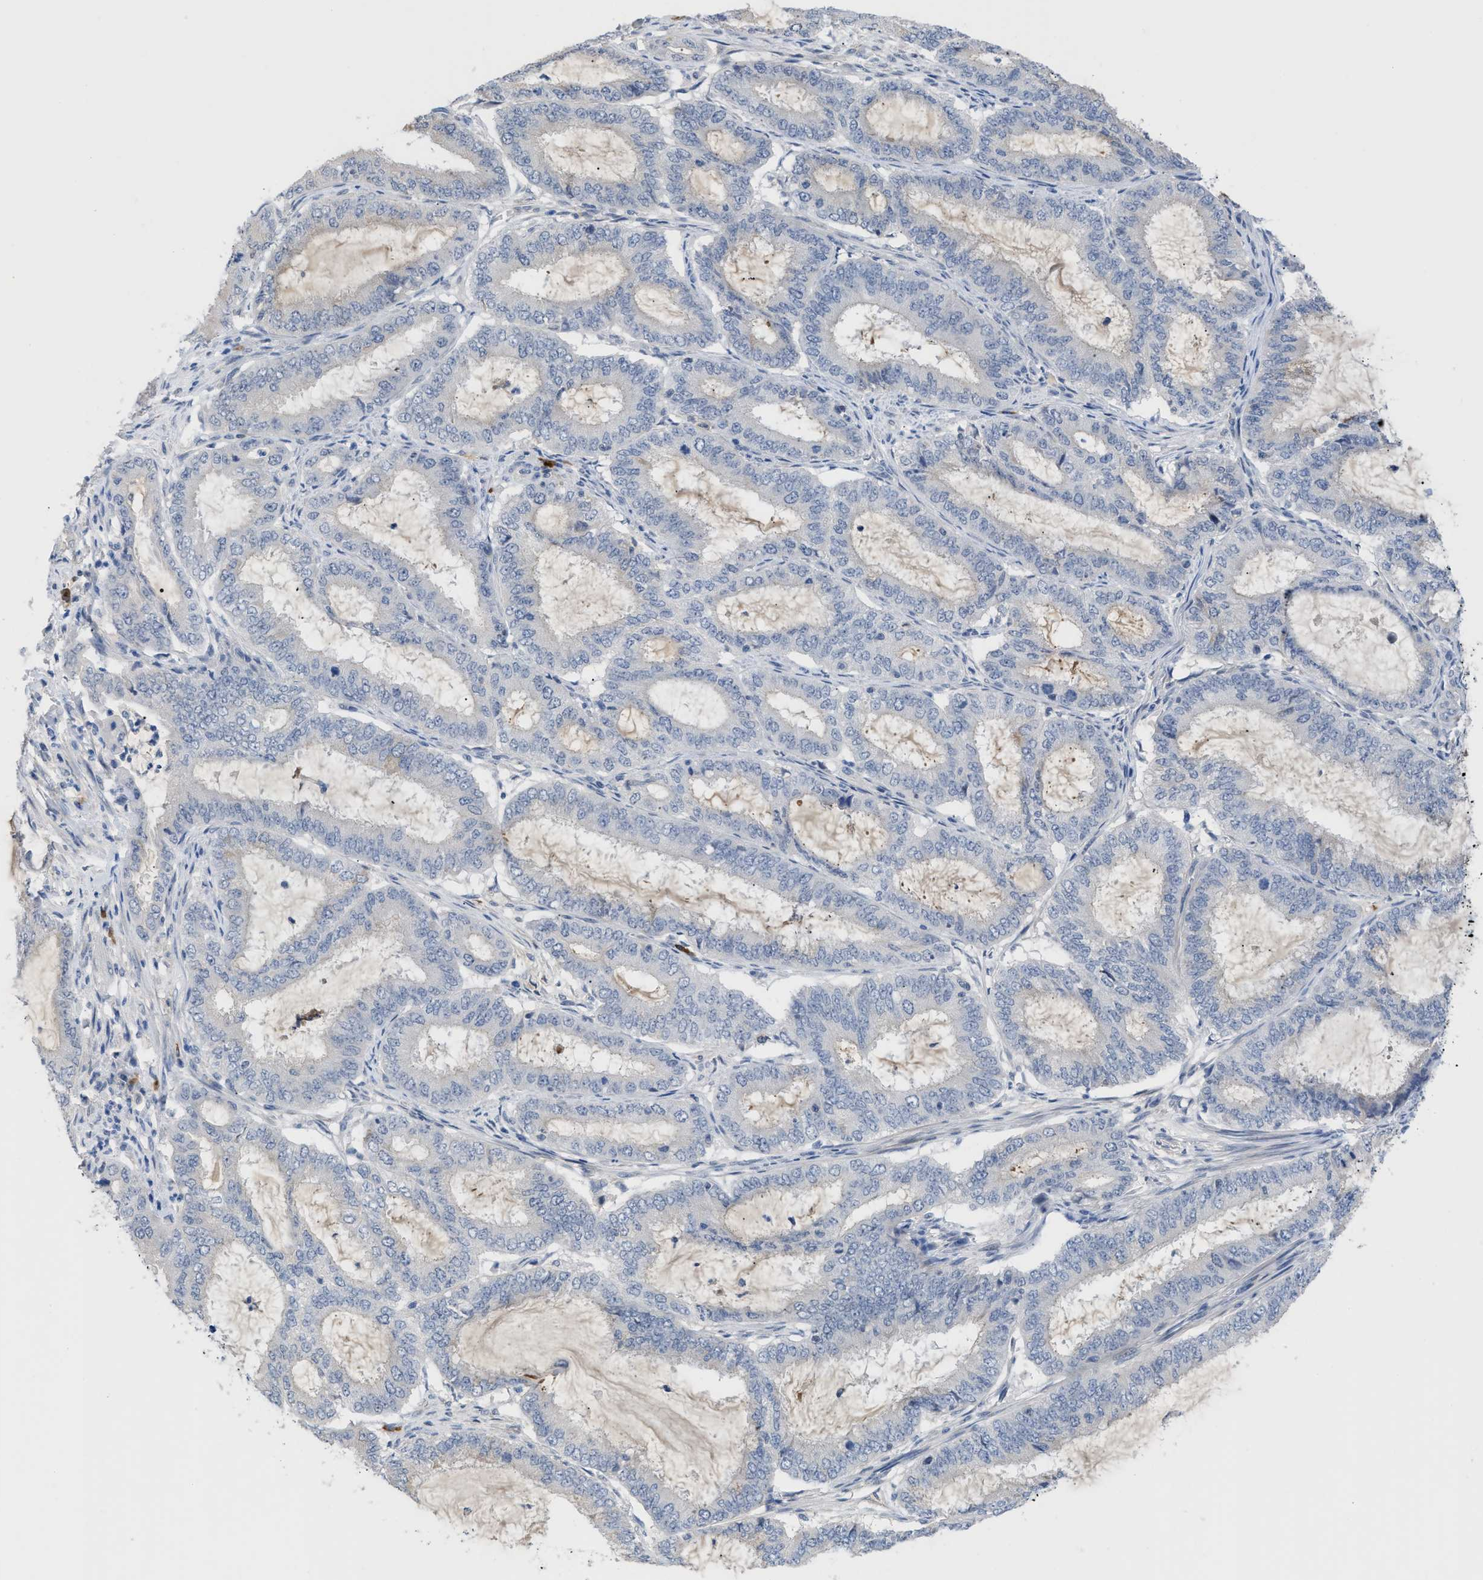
{"staining": {"intensity": "negative", "quantity": "none", "location": "none"}, "tissue": "endometrial cancer", "cell_type": "Tumor cells", "image_type": "cancer", "snomed": [{"axis": "morphology", "description": "Adenocarcinoma, NOS"}, {"axis": "topography", "description": "Endometrium"}], "caption": "Tumor cells are negative for brown protein staining in endometrial cancer (adenocarcinoma).", "gene": "OR9K2", "patient": {"sex": "female", "age": 70}}